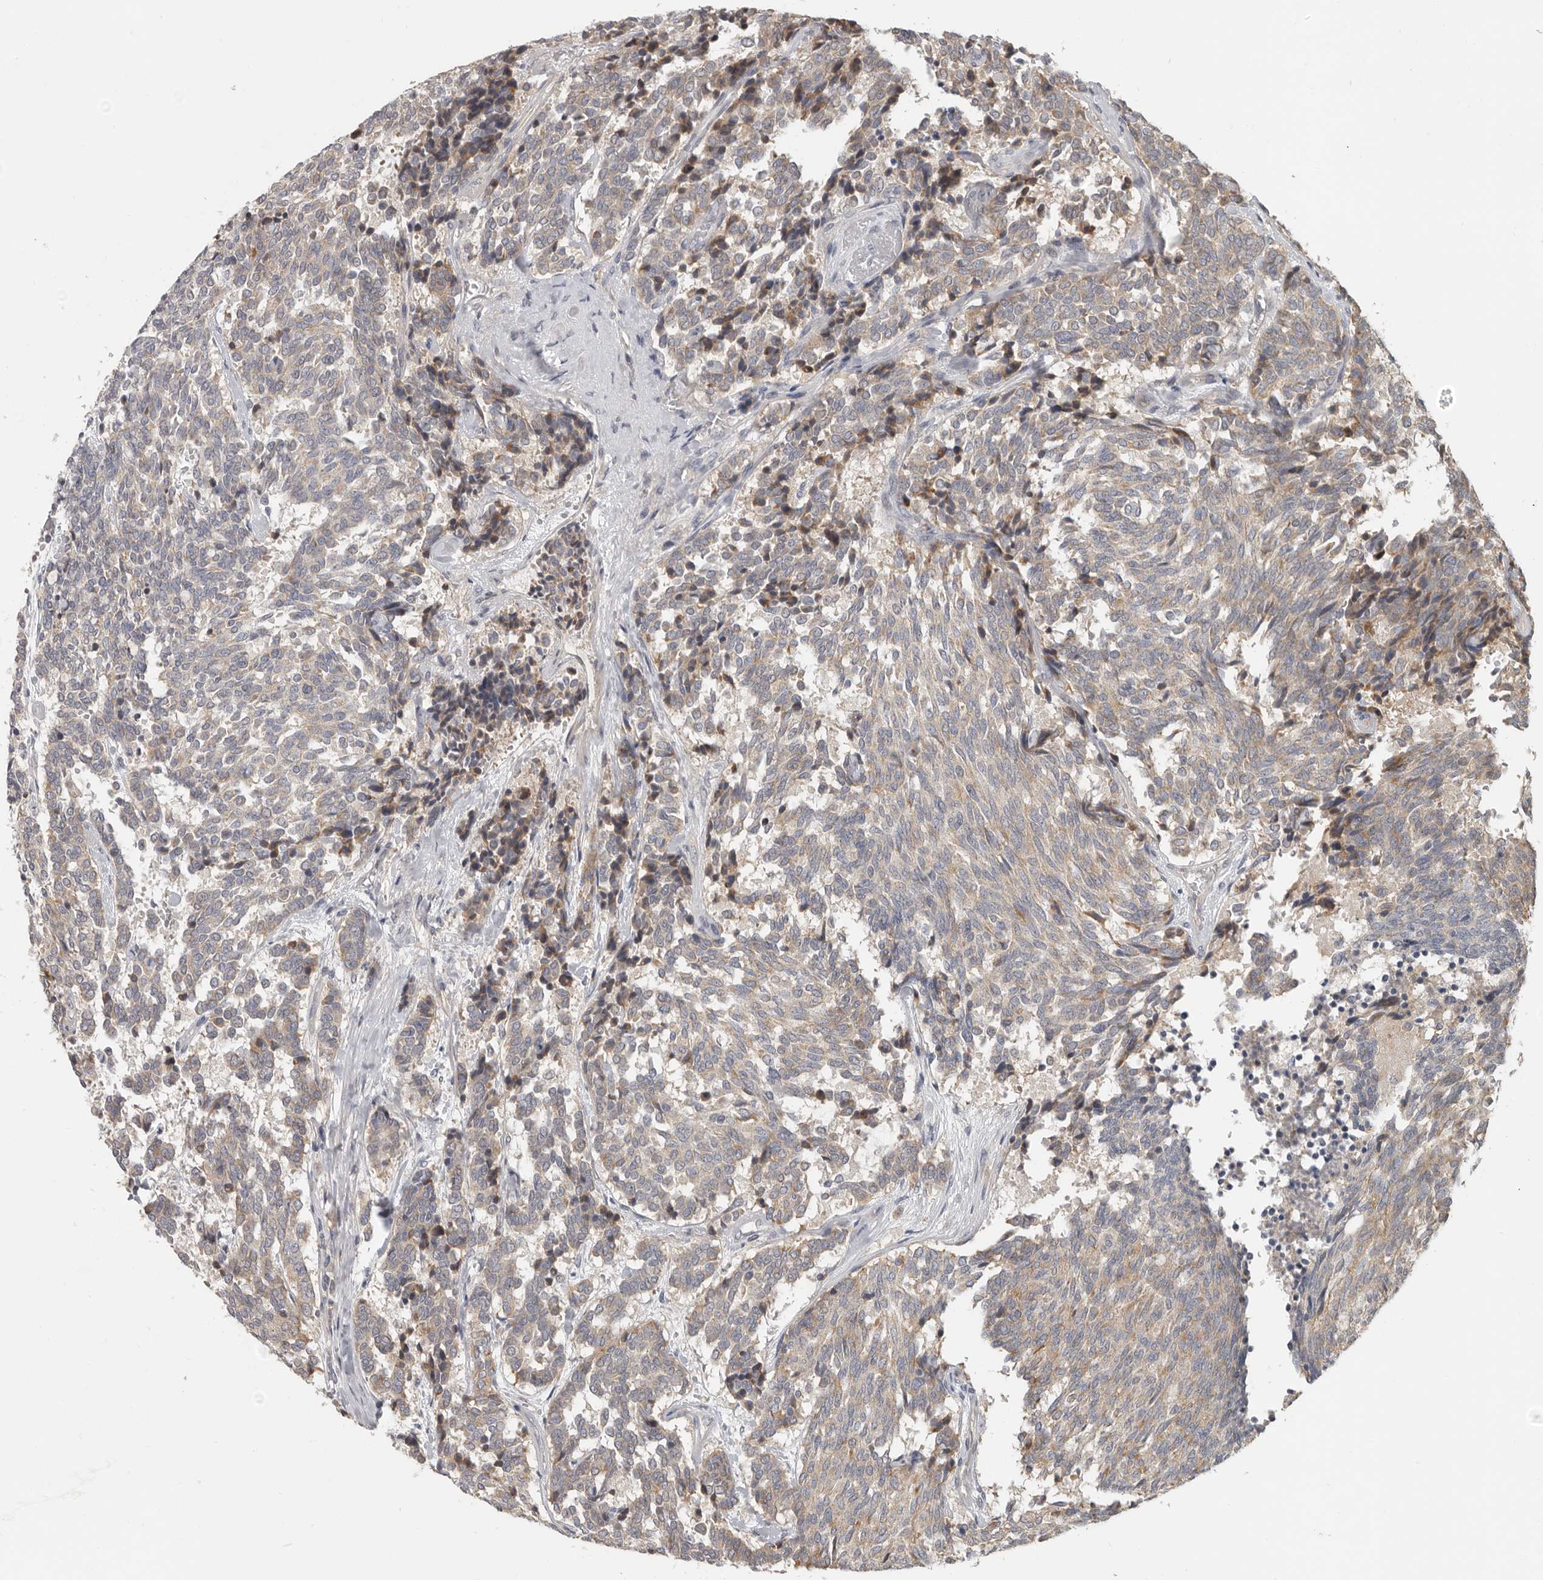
{"staining": {"intensity": "weak", "quantity": "25%-75%", "location": "cytoplasmic/membranous"}, "tissue": "carcinoid", "cell_type": "Tumor cells", "image_type": "cancer", "snomed": [{"axis": "morphology", "description": "Carcinoid, malignant, NOS"}, {"axis": "topography", "description": "Pancreas"}], "caption": "Protein positivity by IHC reveals weak cytoplasmic/membranous staining in approximately 25%-75% of tumor cells in malignant carcinoid.", "gene": "UNK", "patient": {"sex": "female", "age": 54}}